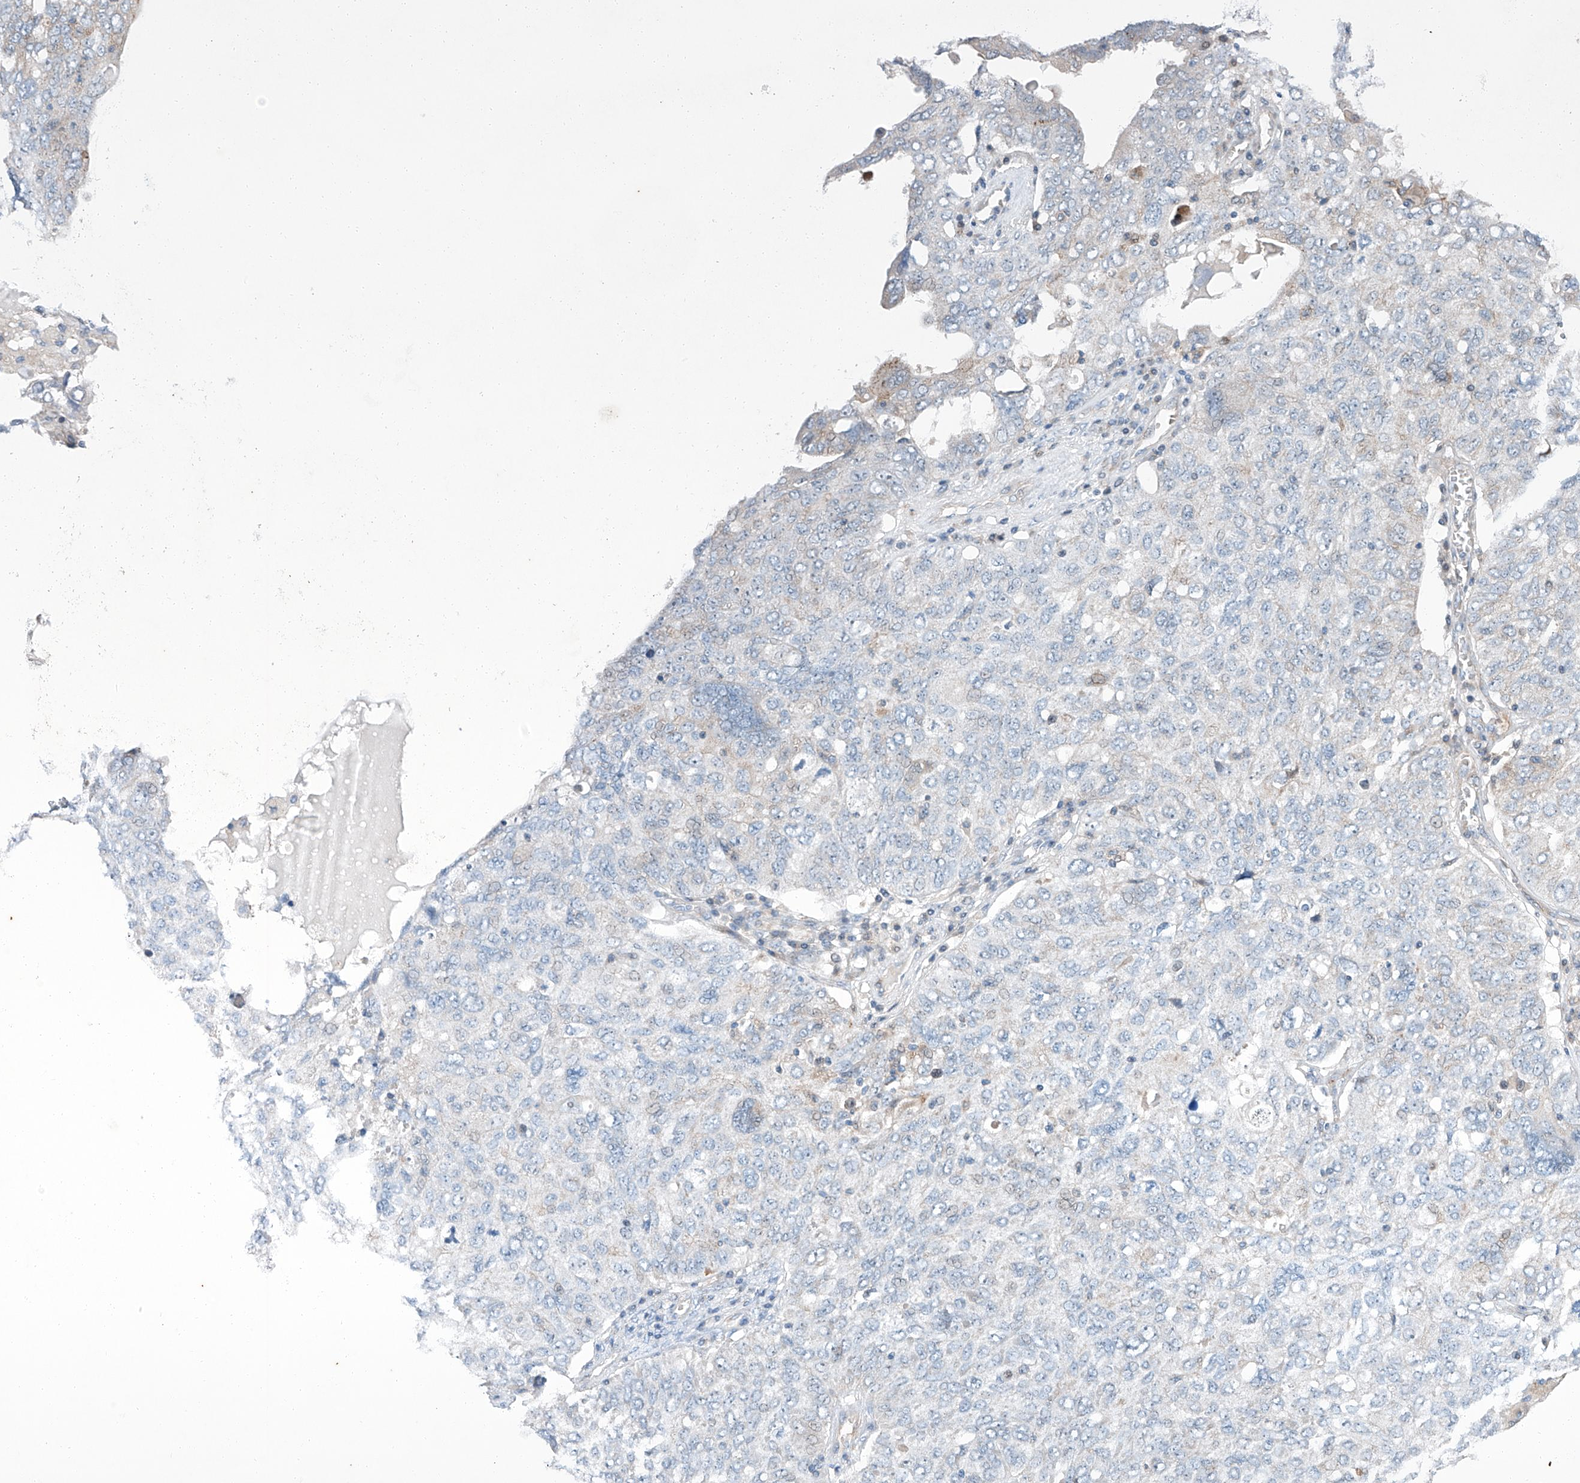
{"staining": {"intensity": "negative", "quantity": "none", "location": "none"}, "tissue": "ovarian cancer", "cell_type": "Tumor cells", "image_type": "cancer", "snomed": [{"axis": "morphology", "description": "Cystadenocarcinoma, serous, NOS"}, {"axis": "topography", "description": "Ovary"}], "caption": "Ovarian cancer stained for a protein using IHC displays no expression tumor cells.", "gene": "CLDND1", "patient": {"sex": "female", "age": 79}}